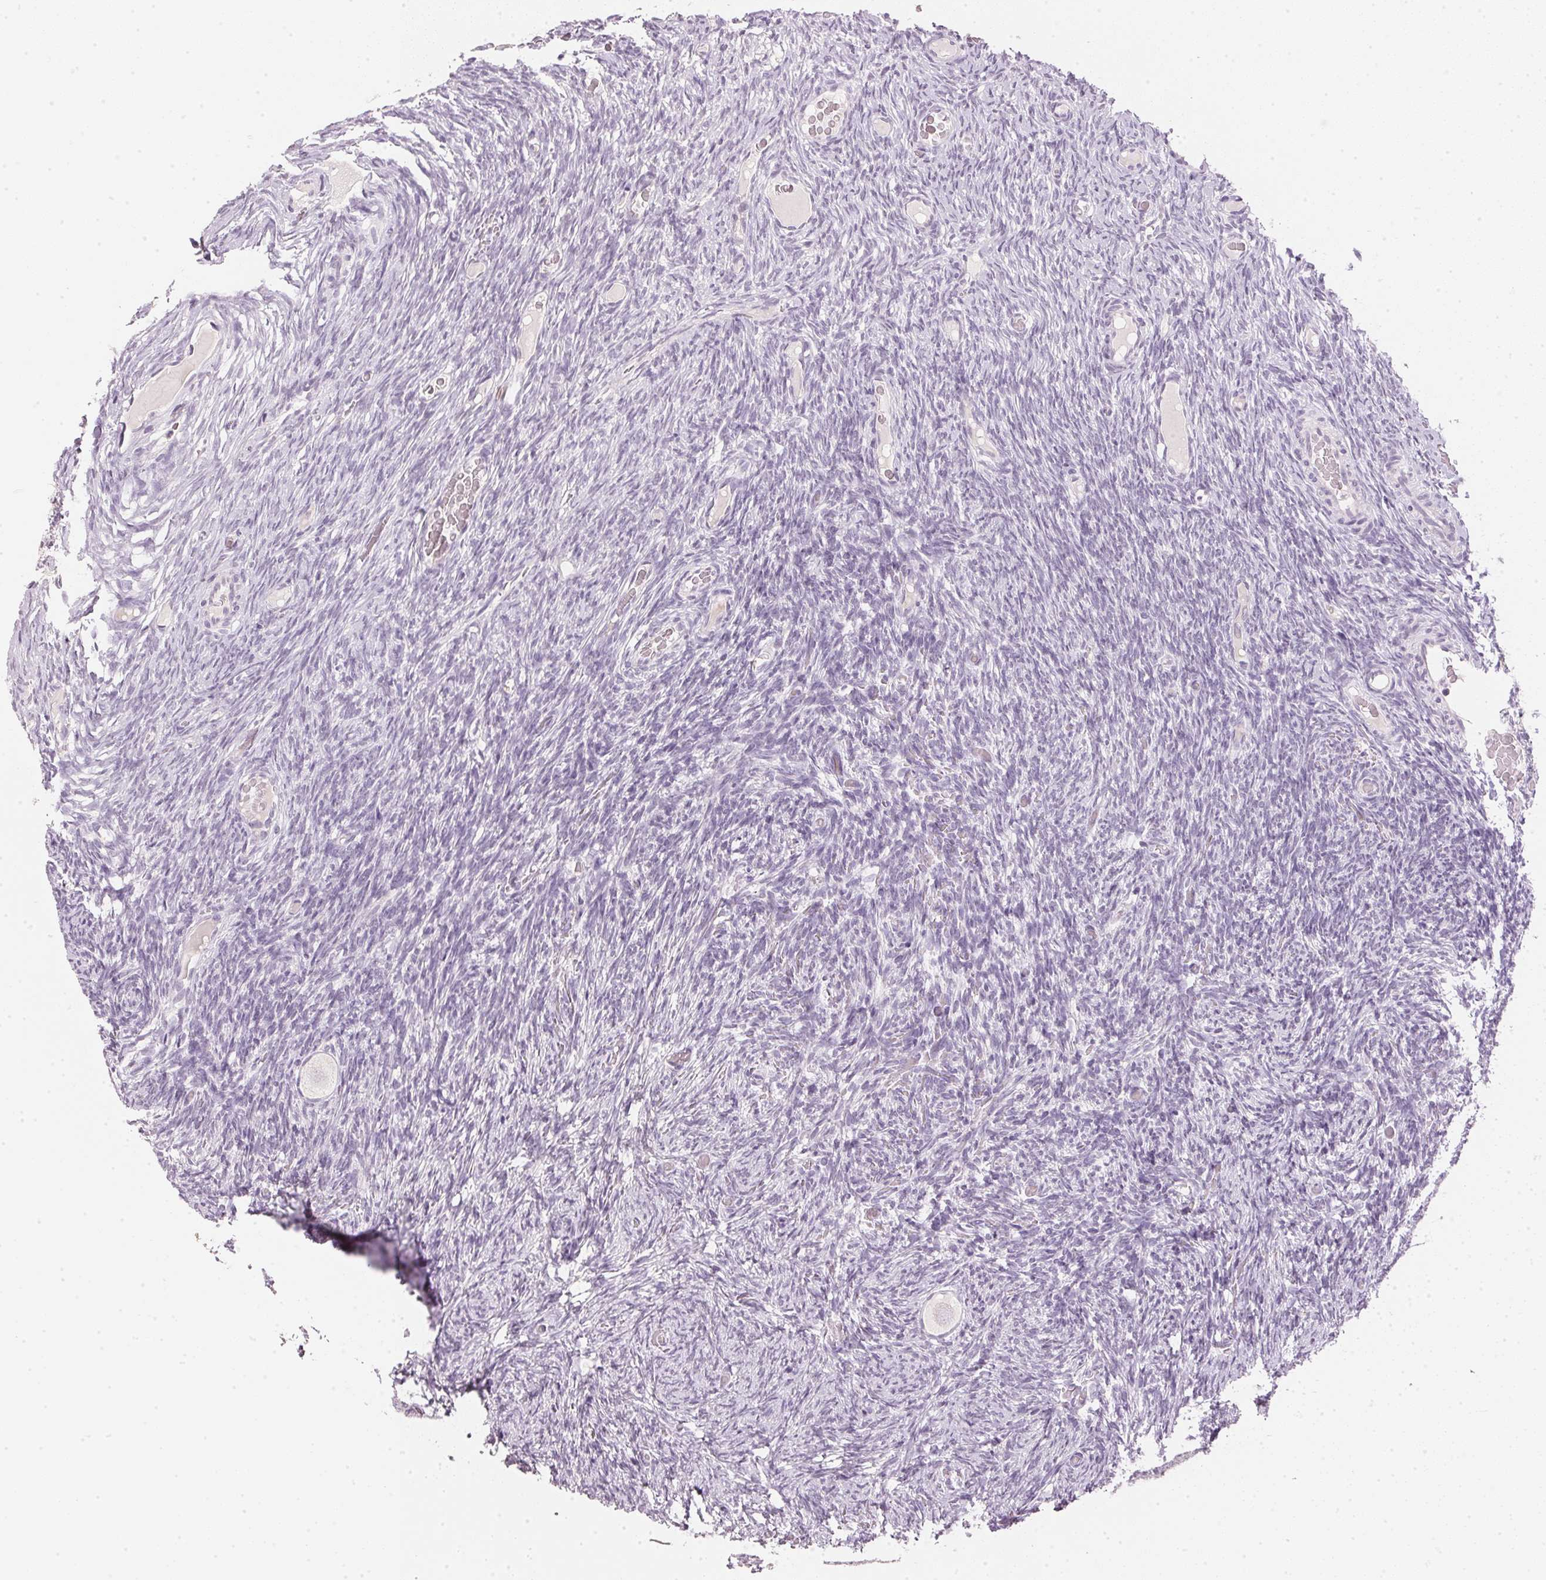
{"staining": {"intensity": "negative", "quantity": "none", "location": "none"}, "tissue": "ovary", "cell_type": "Follicle cells", "image_type": "normal", "snomed": [{"axis": "morphology", "description": "Normal tissue, NOS"}, {"axis": "topography", "description": "Ovary"}], "caption": "This is a histopathology image of immunohistochemistry staining of unremarkable ovary, which shows no expression in follicle cells. Brightfield microscopy of immunohistochemistry stained with DAB (3,3'-diaminobenzidine) (brown) and hematoxylin (blue), captured at high magnification.", "gene": "IGFBP1", "patient": {"sex": "female", "age": 34}}